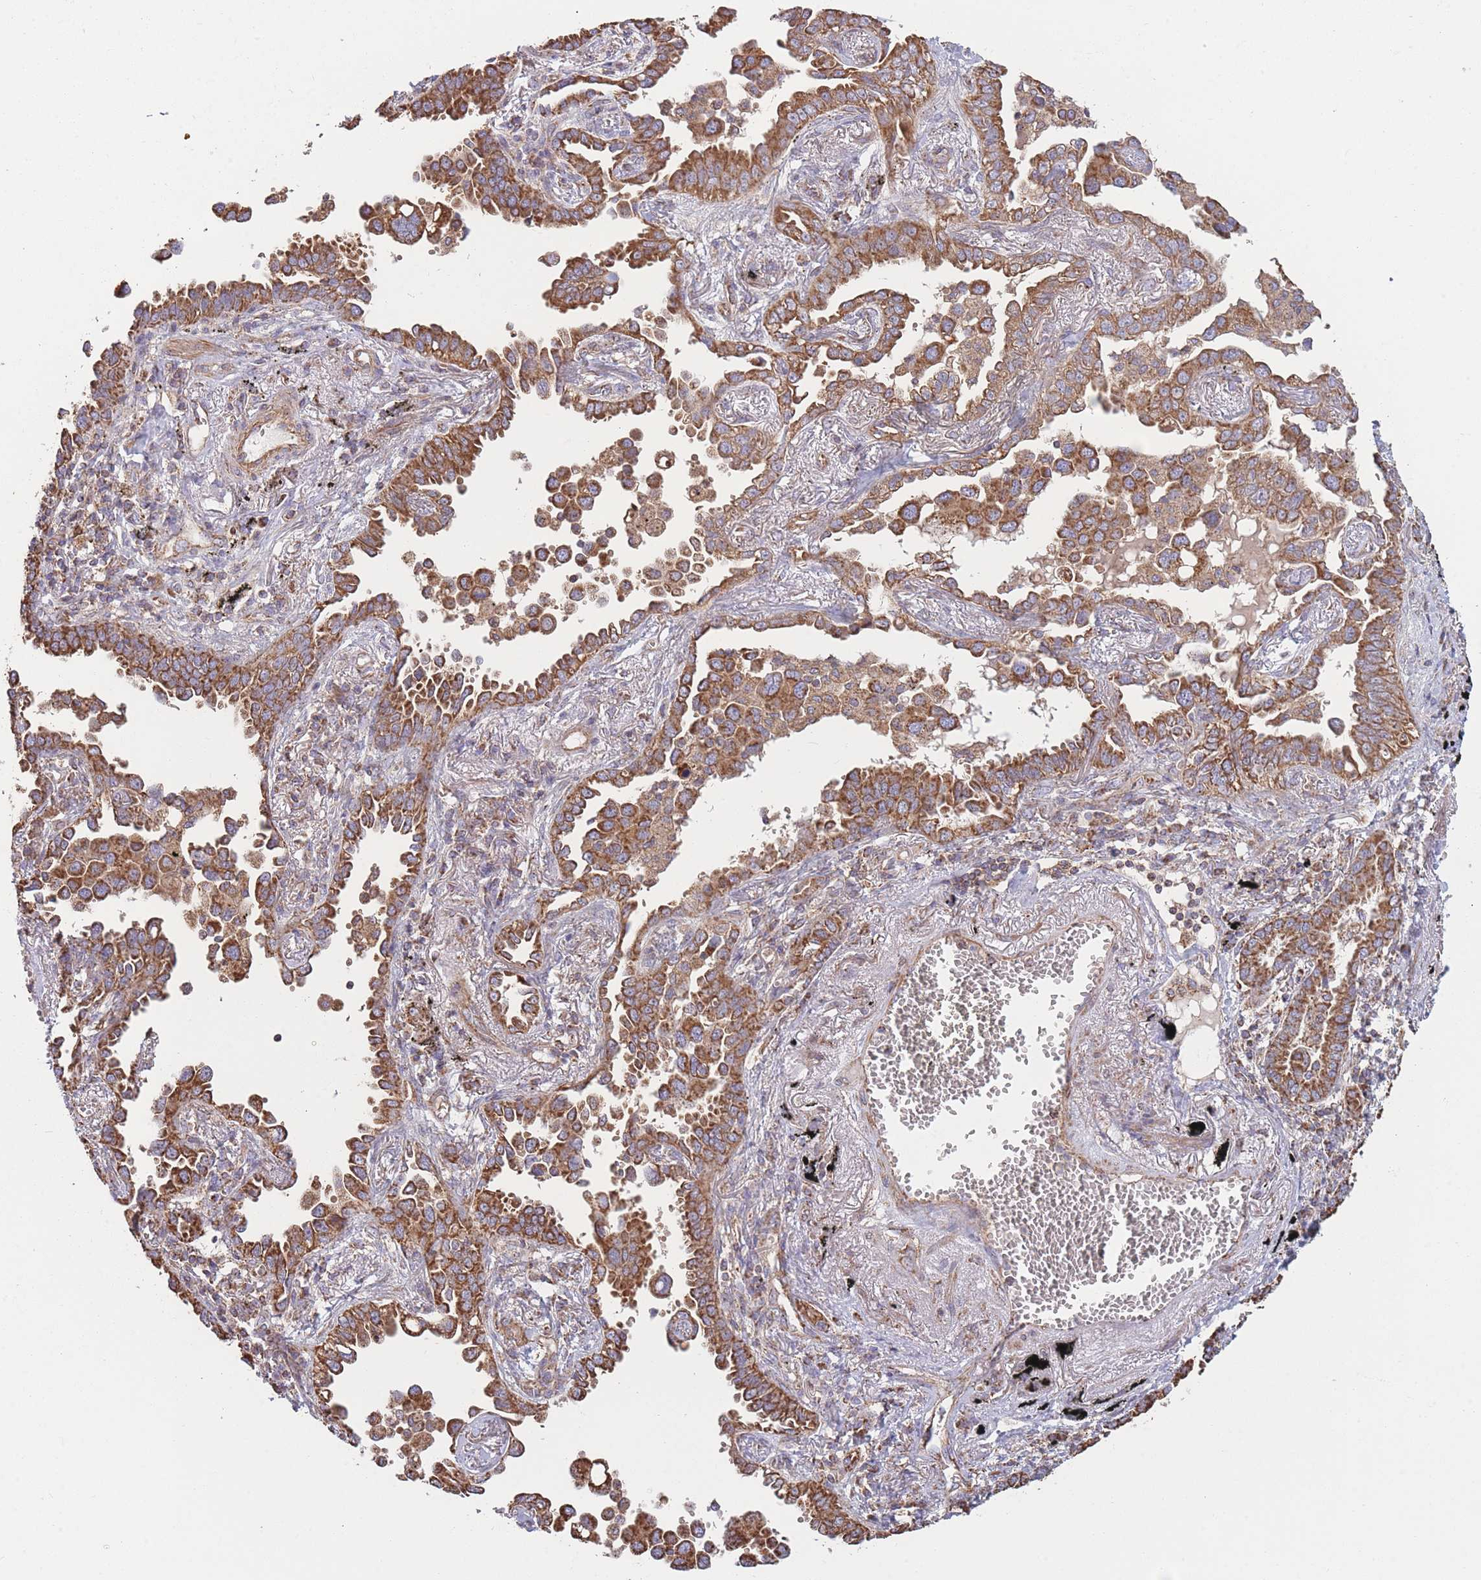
{"staining": {"intensity": "strong", "quantity": ">75%", "location": "cytoplasmic/membranous"}, "tissue": "lung cancer", "cell_type": "Tumor cells", "image_type": "cancer", "snomed": [{"axis": "morphology", "description": "Adenocarcinoma, NOS"}, {"axis": "topography", "description": "Lung"}], "caption": "Immunohistochemical staining of lung cancer shows high levels of strong cytoplasmic/membranous protein staining in approximately >75% of tumor cells.", "gene": "KIF16B", "patient": {"sex": "male", "age": 67}}